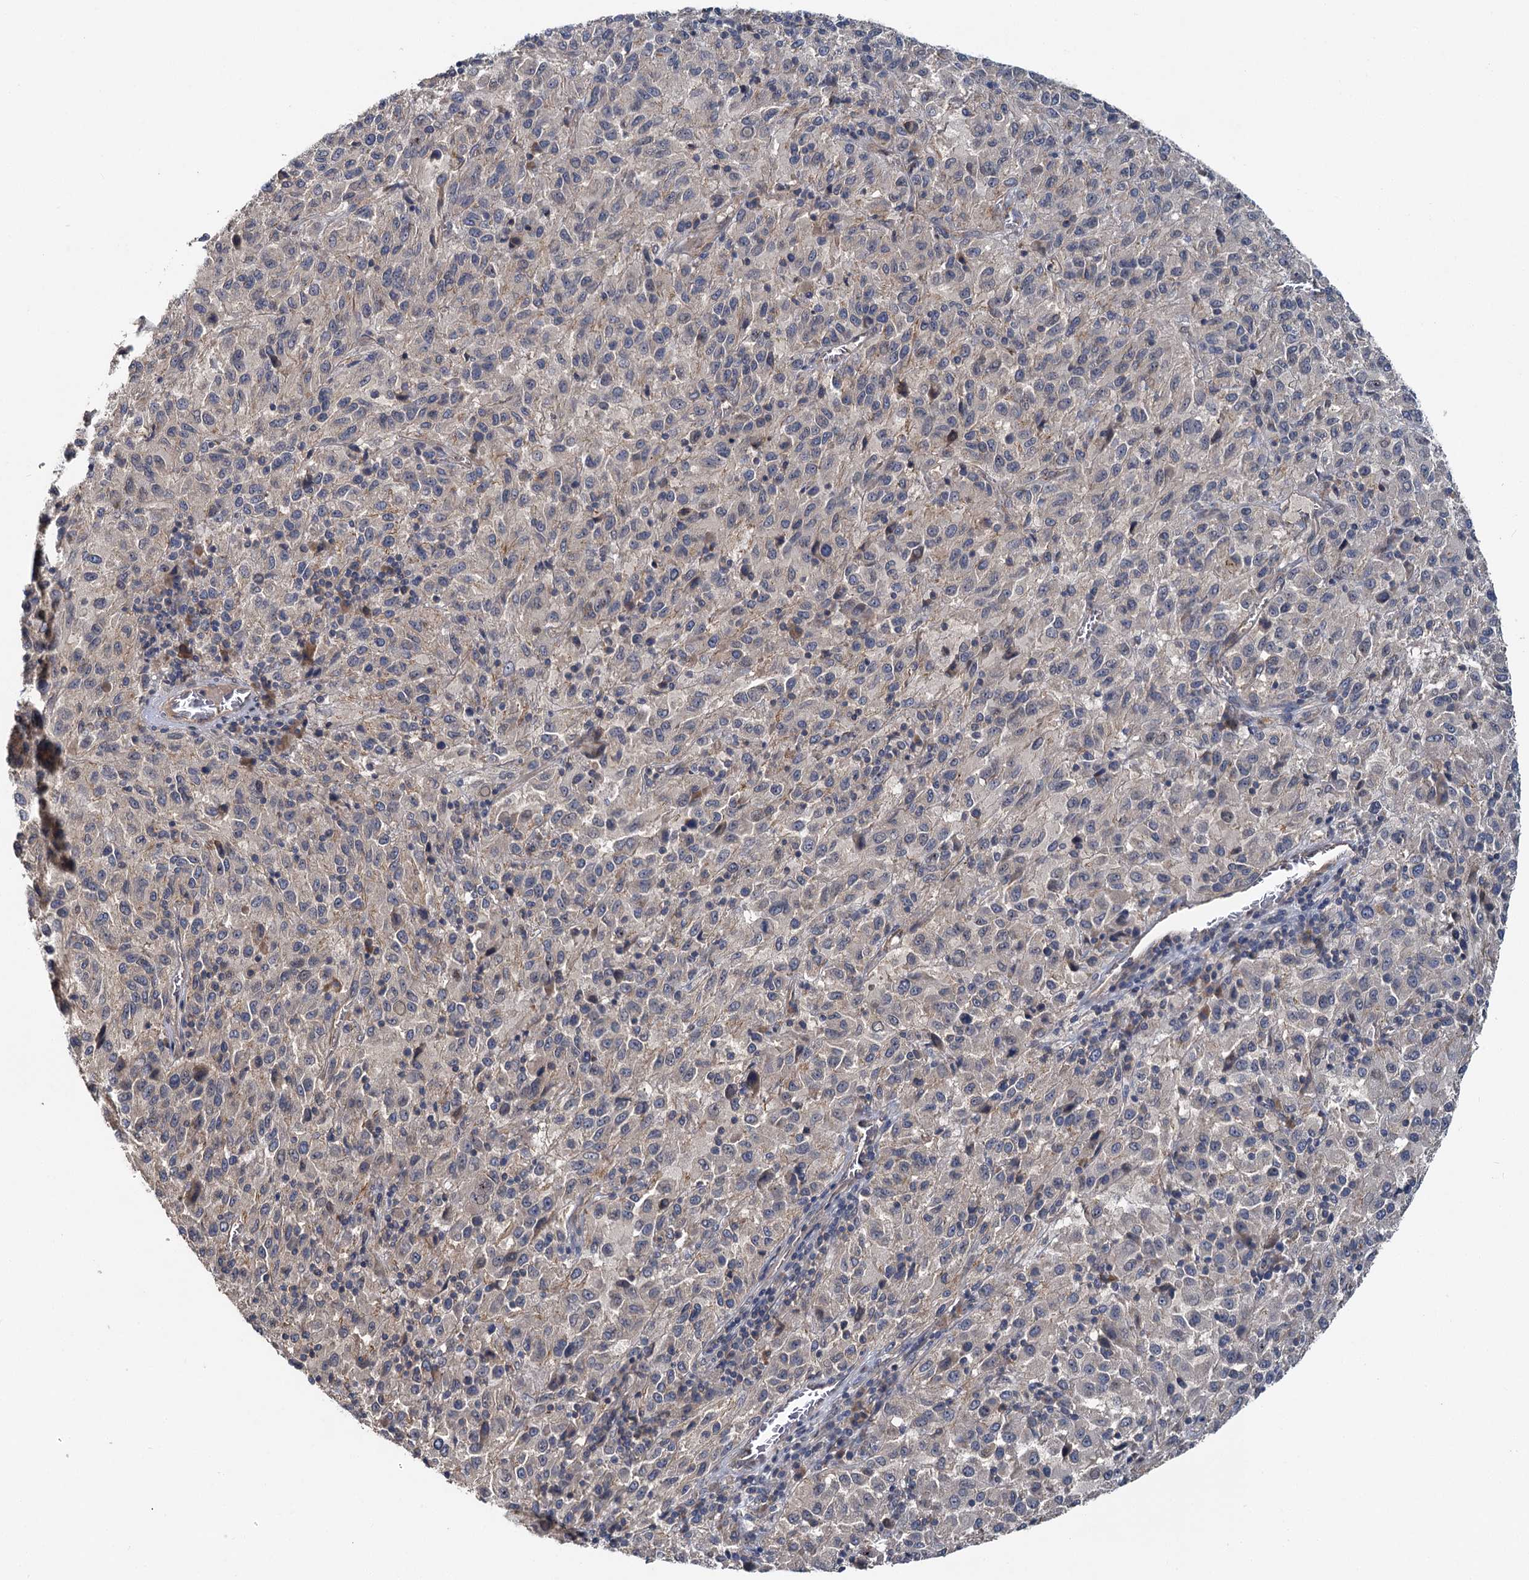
{"staining": {"intensity": "negative", "quantity": "none", "location": "none"}, "tissue": "melanoma", "cell_type": "Tumor cells", "image_type": "cancer", "snomed": [{"axis": "morphology", "description": "Malignant melanoma, Metastatic site"}, {"axis": "topography", "description": "Lung"}], "caption": "A histopathology image of malignant melanoma (metastatic site) stained for a protein reveals no brown staining in tumor cells.", "gene": "ZNF324", "patient": {"sex": "male", "age": 64}}